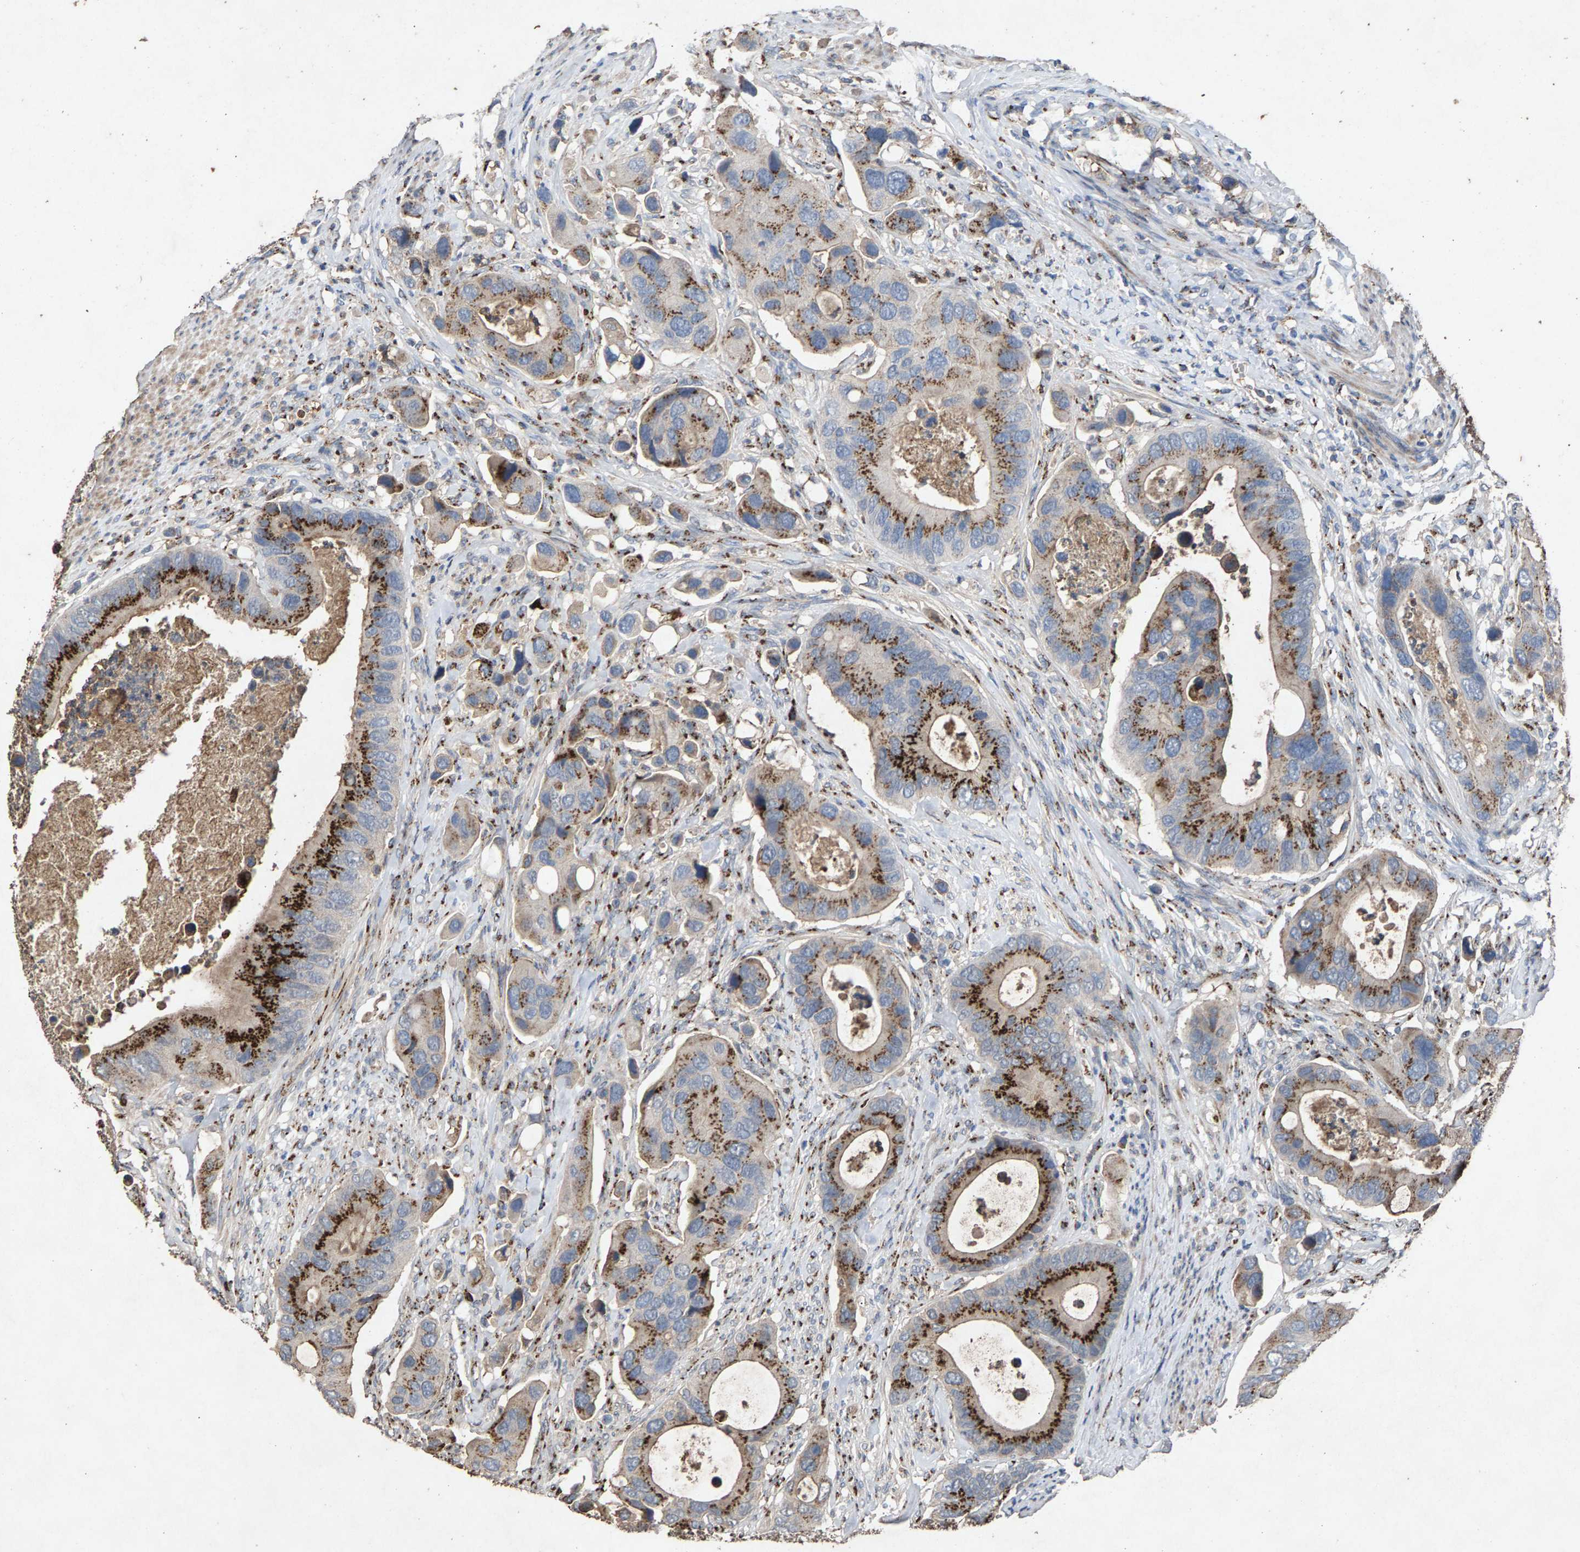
{"staining": {"intensity": "strong", "quantity": "25%-75%", "location": "cytoplasmic/membranous"}, "tissue": "colorectal cancer", "cell_type": "Tumor cells", "image_type": "cancer", "snomed": [{"axis": "morphology", "description": "Adenocarcinoma, NOS"}, {"axis": "topography", "description": "Rectum"}], "caption": "Adenocarcinoma (colorectal) stained with a brown dye reveals strong cytoplasmic/membranous positive positivity in about 25%-75% of tumor cells.", "gene": "MAN2A1", "patient": {"sex": "female", "age": 57}}